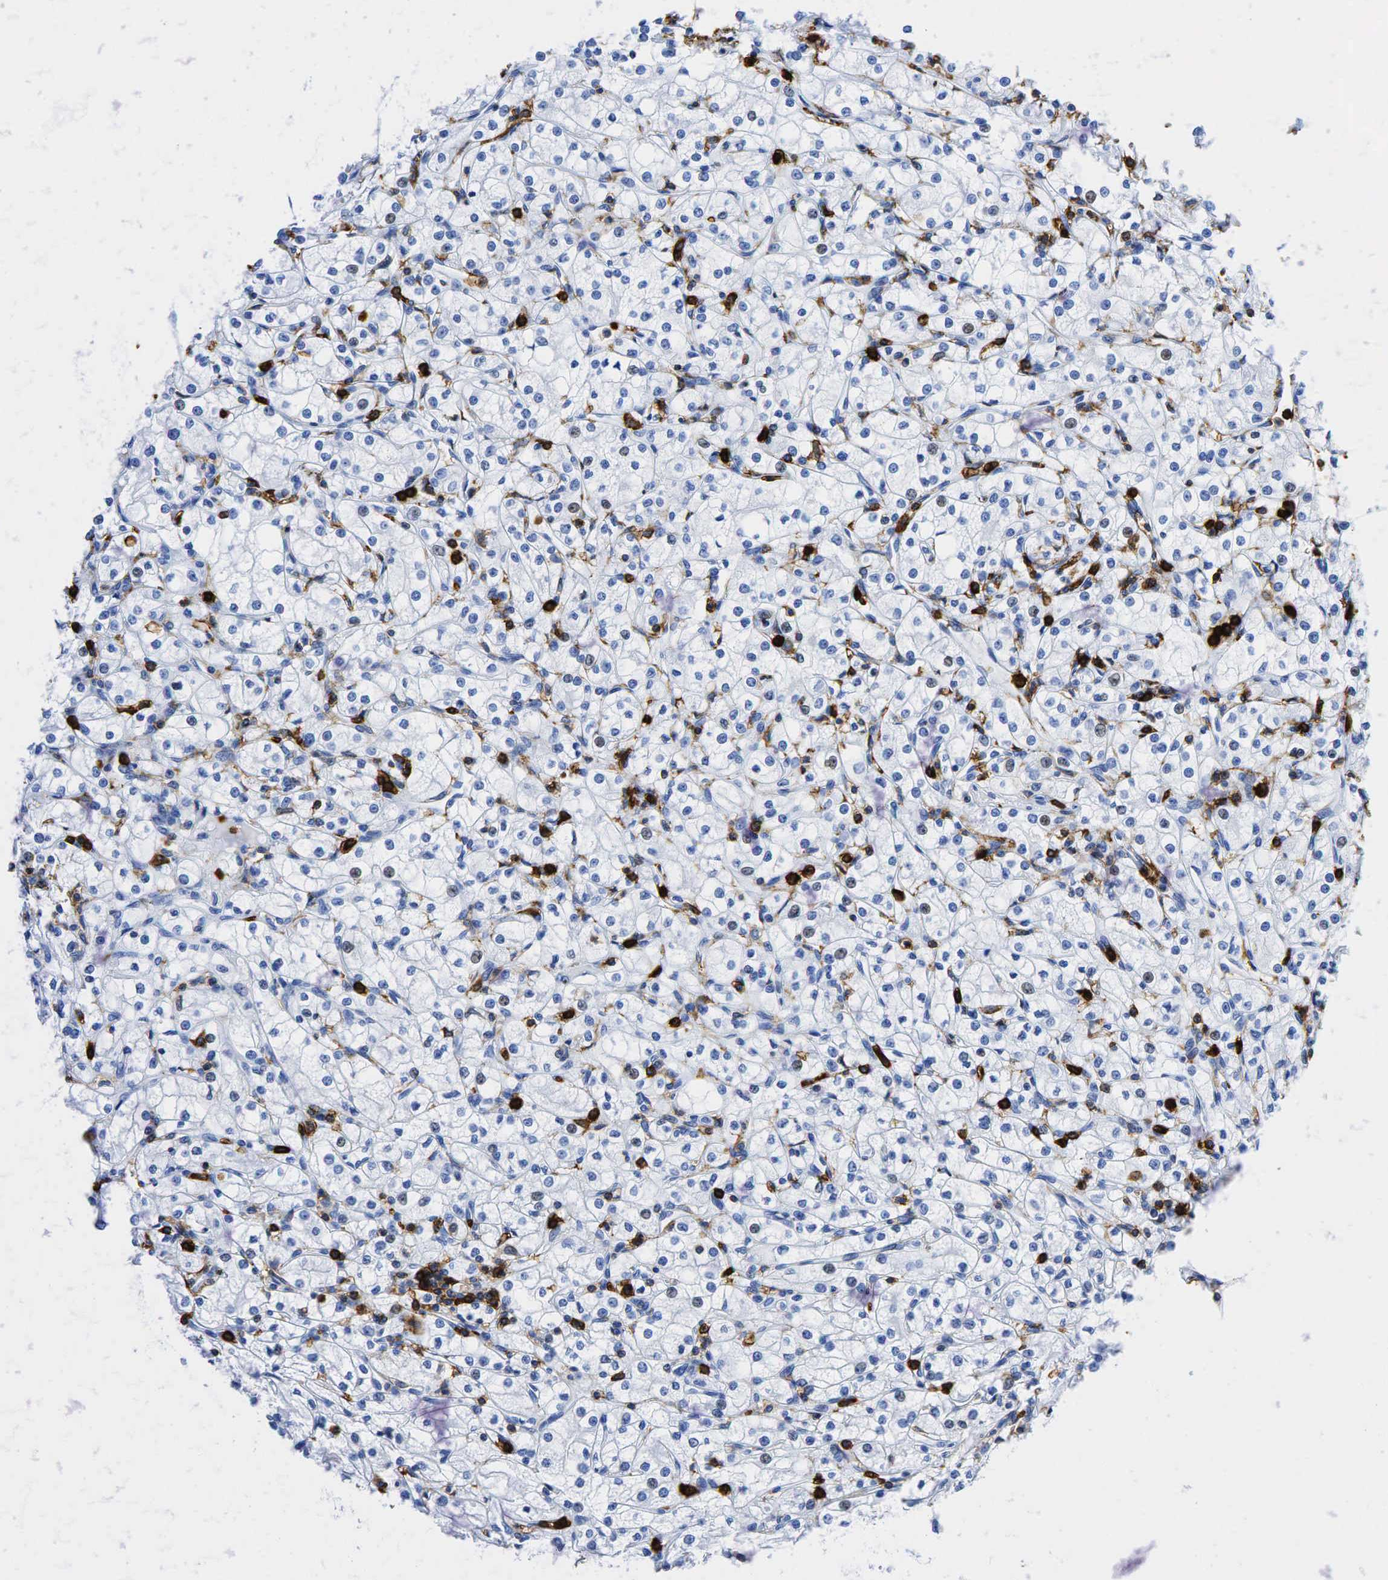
{"staining": {"intensity": "weak", "quantity": "<25%", "location": "nuclear"}, "tissue": "renal cancer", "cell_type": "Tumor cells", "image_type": "cancer", "snomed": [{"axis": "morphology", "description": "Adenocarcinoma, NOS"}, {"axis": "topography", "description": "Kidney"}], "caption": "The immunohistochemistry histopathology image has no significant expression in tumor cells of renal cancer tissue. (DAB immunohistochemistry visualized using brightfield microscopy, high magnification).", "gene": "PTPRC", "patient": {"sex": "male", "age": 61}}